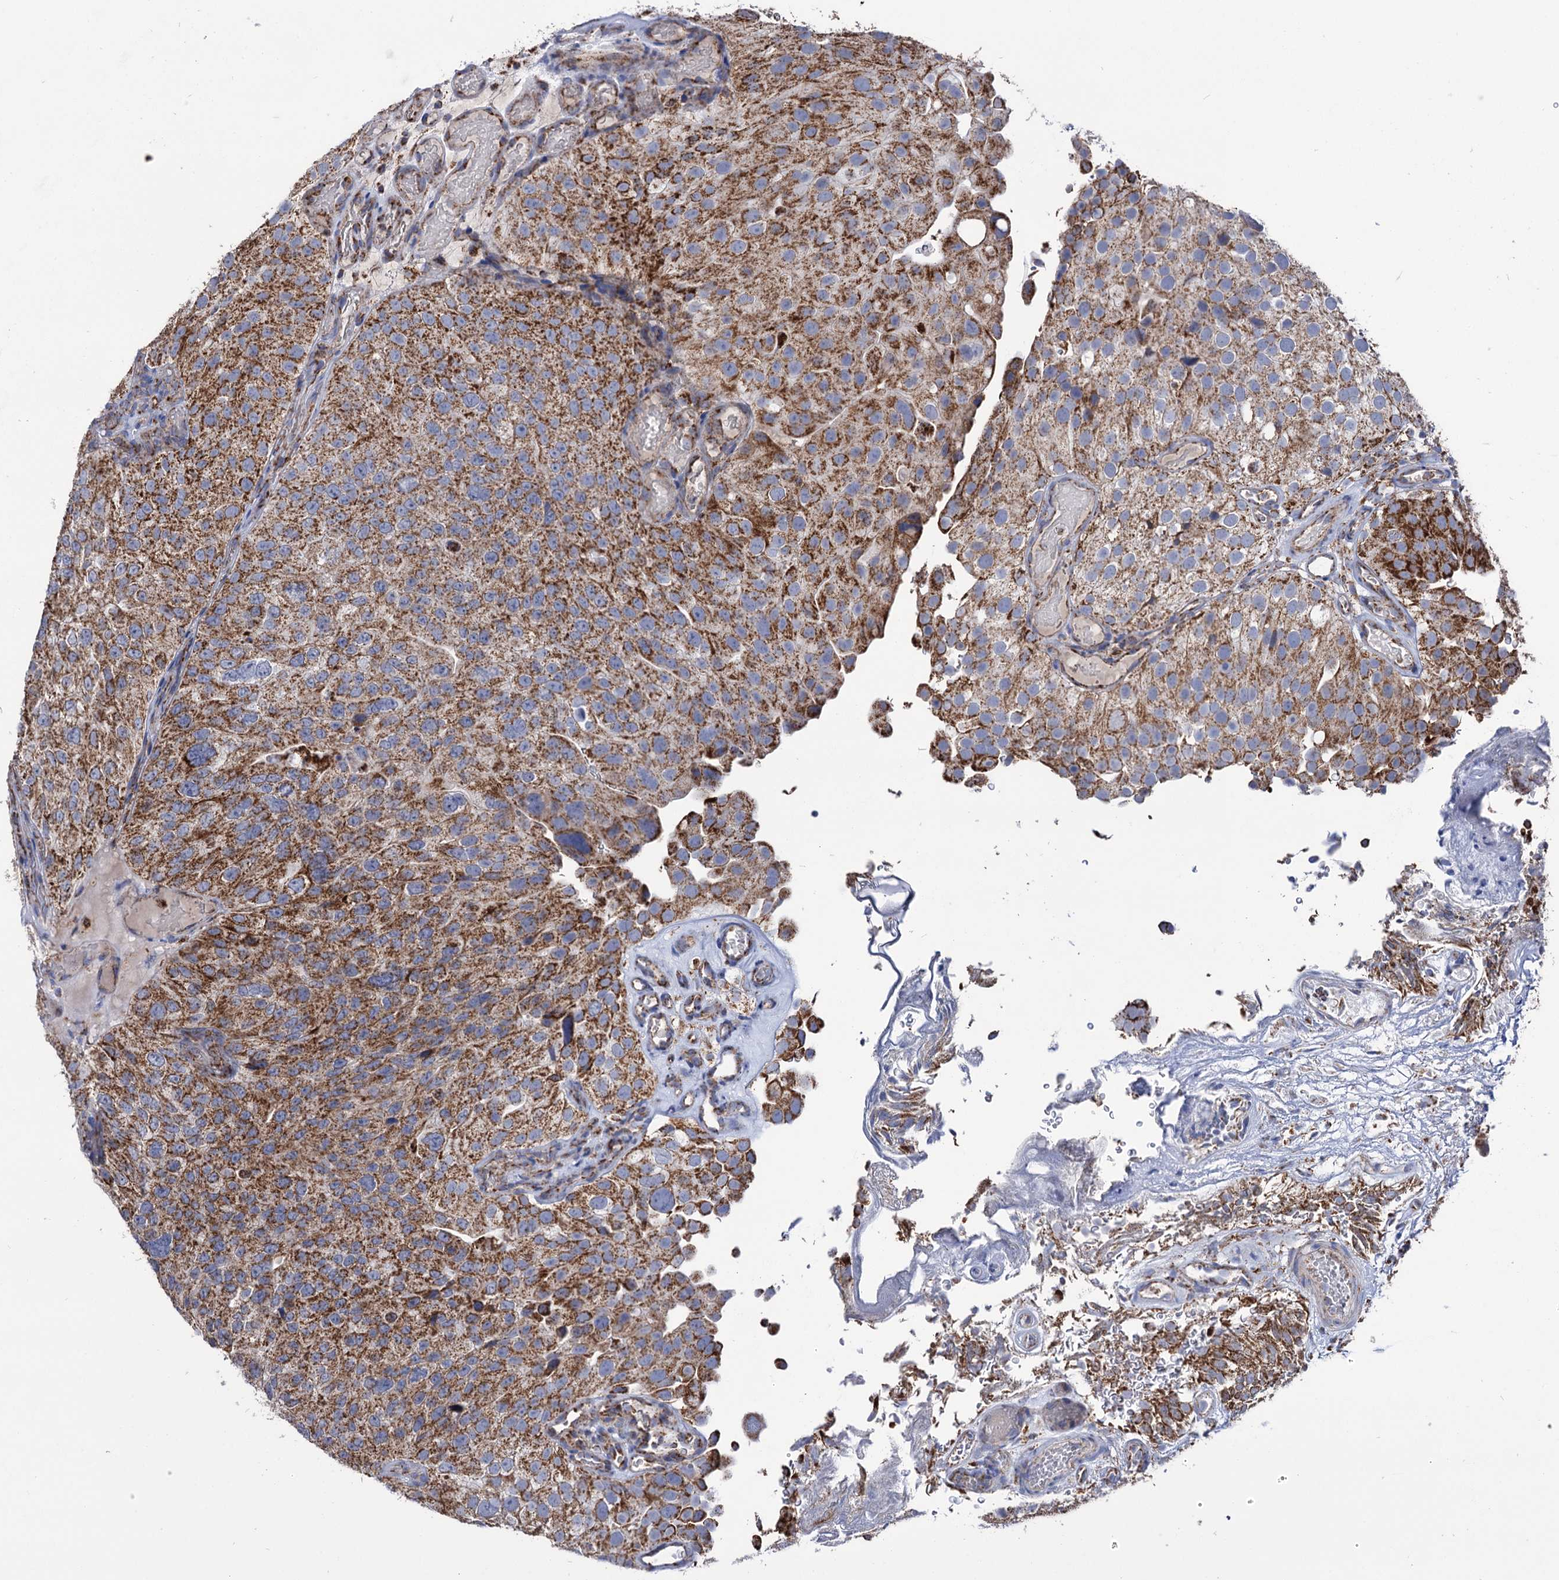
{"staining": {"intensity": "moderate", "quantity": ">75%", "location": "cytoplasmic/membranous"}, "tissue": "urothelial cancer", "cell_type": "Tumor cells", "image_type": "cancer", "snomed": [{"axis": "morphology", "description": "Urothelial carcinoma, Low grade"}, {"axis": "topography", "description": "Urinary bladder"}], "caption": "An immunohistochemistry micrograph of neoplastic tissue is shown. Protein staining in brown labels moderate cytoplasmic/membranous positivity in urothelial cancer within tumor cells. (brown staining indicates protein expression, while blue staining denotes nuclei).", "gene": "ABHD10", "patient": {"sex": "male", "age": 78}}